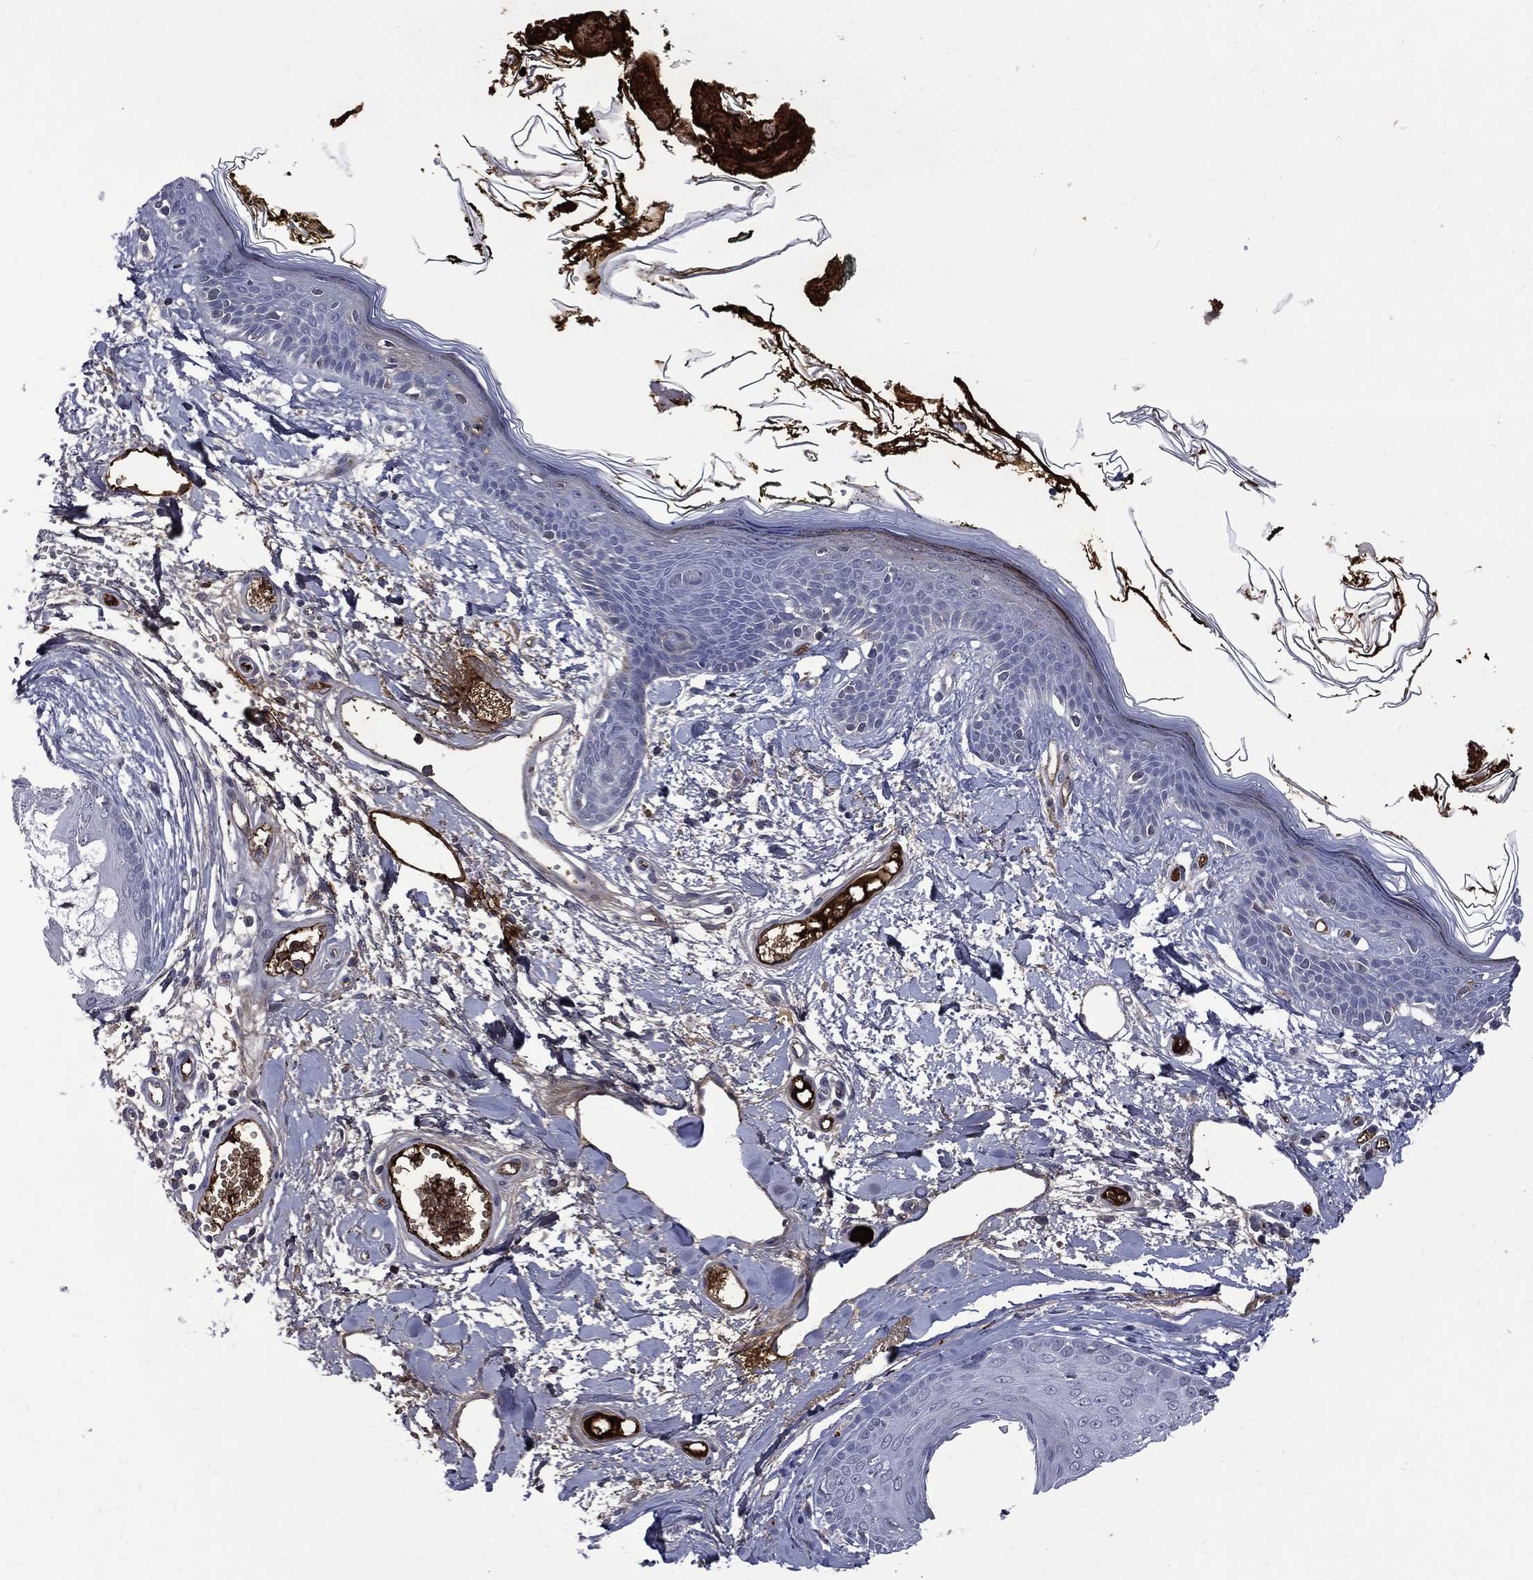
{"staining": {"intensity": "negative", "quantity": "none", "location": "none"}, "tissue": "skin", "cell_type": "Fibroblasts", "image_type": "normal", "snomed": [{"axis": "morphology", "description": "Normal tissue, NOS"}, {"axis": "topography", "description": "Skin"}], "caption": "Immunohistochemistry of normal skin reveals no staining in fibroblasts.", "gene": "FGG", "patient": {"sex": "male", "age": 76}}